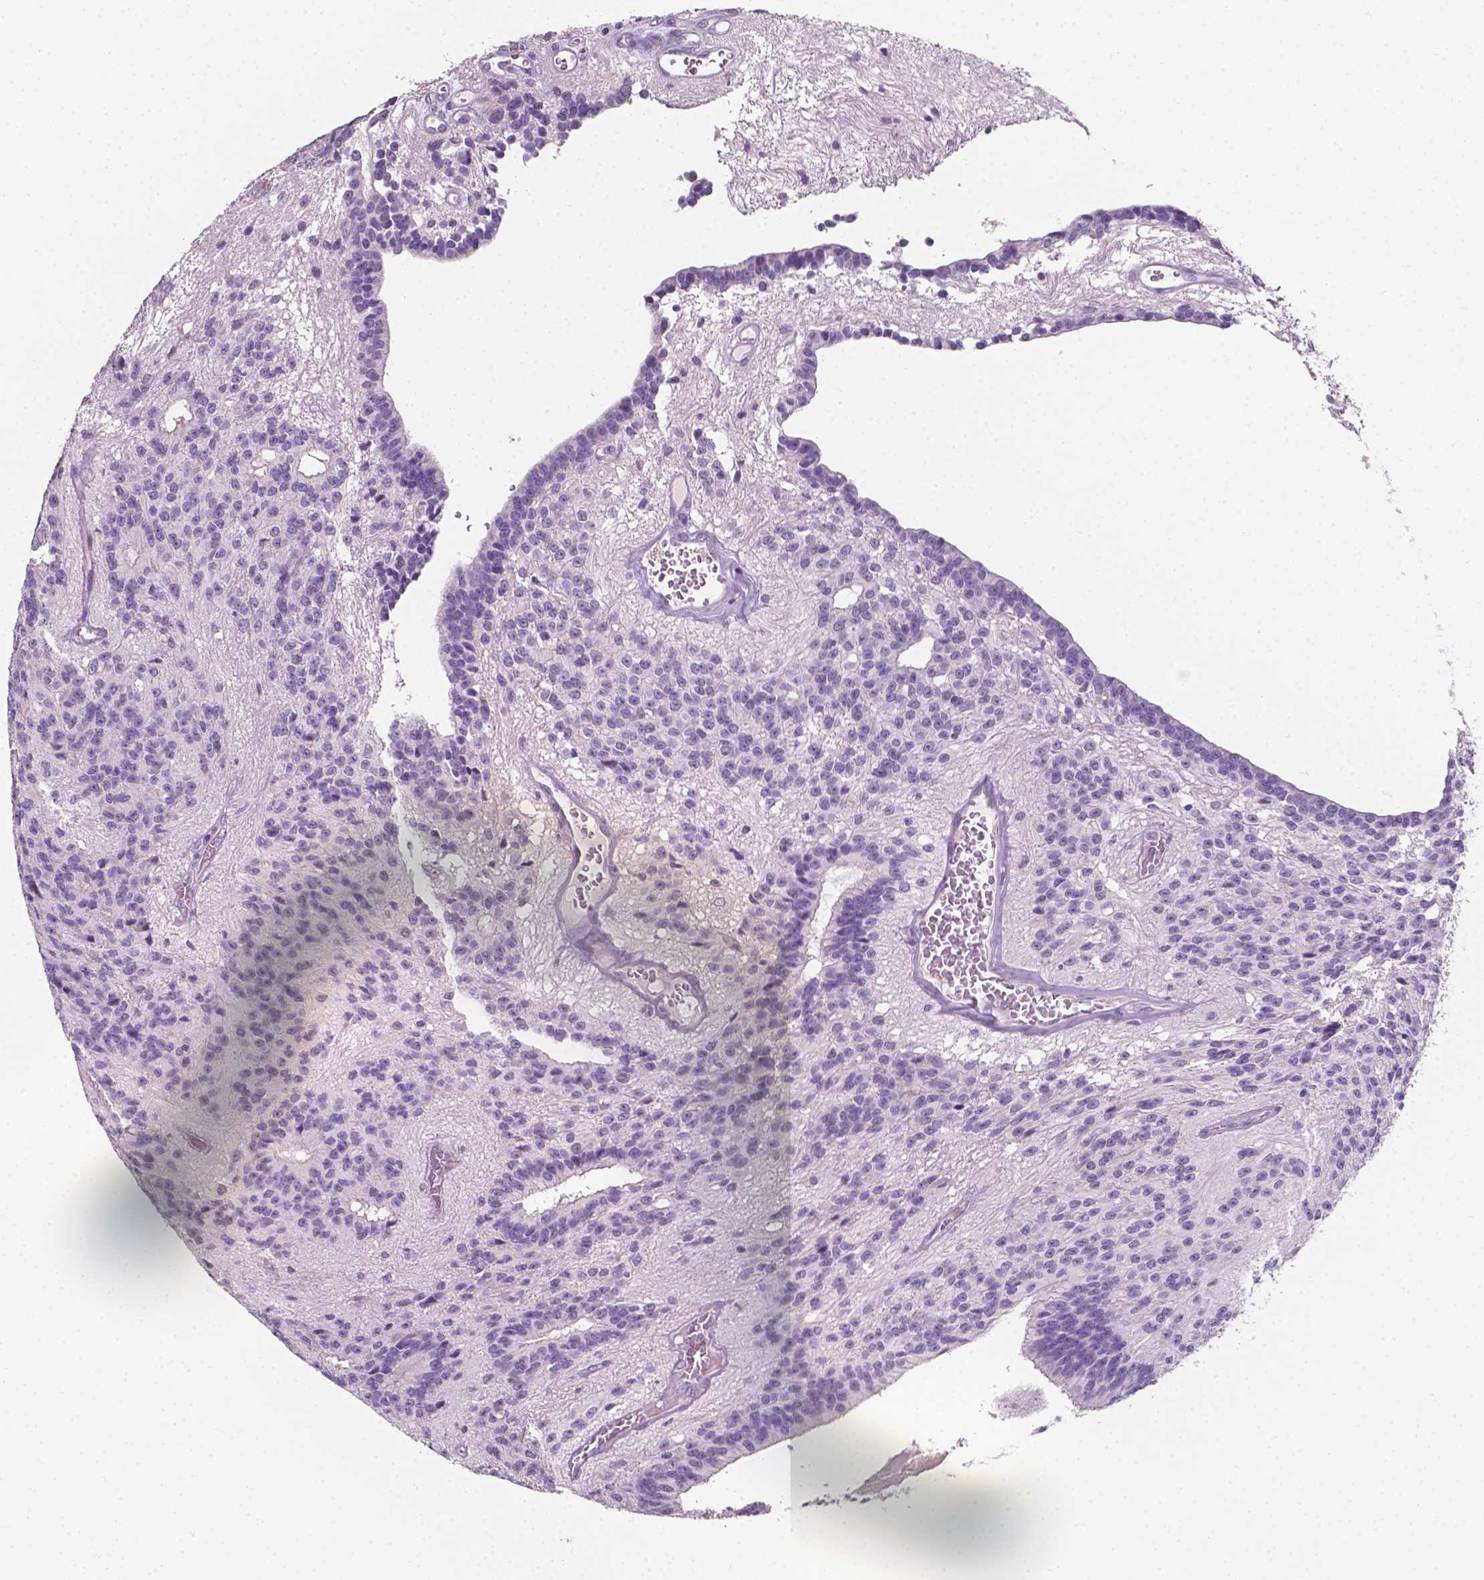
{"staining": {"intensity": "negative", "quantity": "none", "location": "none"}, "tissue": "glioma", "cell_type": "Tumor cells", "image_type": "cancer", "snomed": [{"axis": "morphology", "description": "Glioma, malignant, Low grade"}, {"axis": "topography", "description": "Brain"}], "caption": "Human glioma stained for a protein using immunohistochemistry (IHC) shows no positivity in tumor cells.", "gene": "EGFR", "patient": {"sex": "male", "age": 31}}